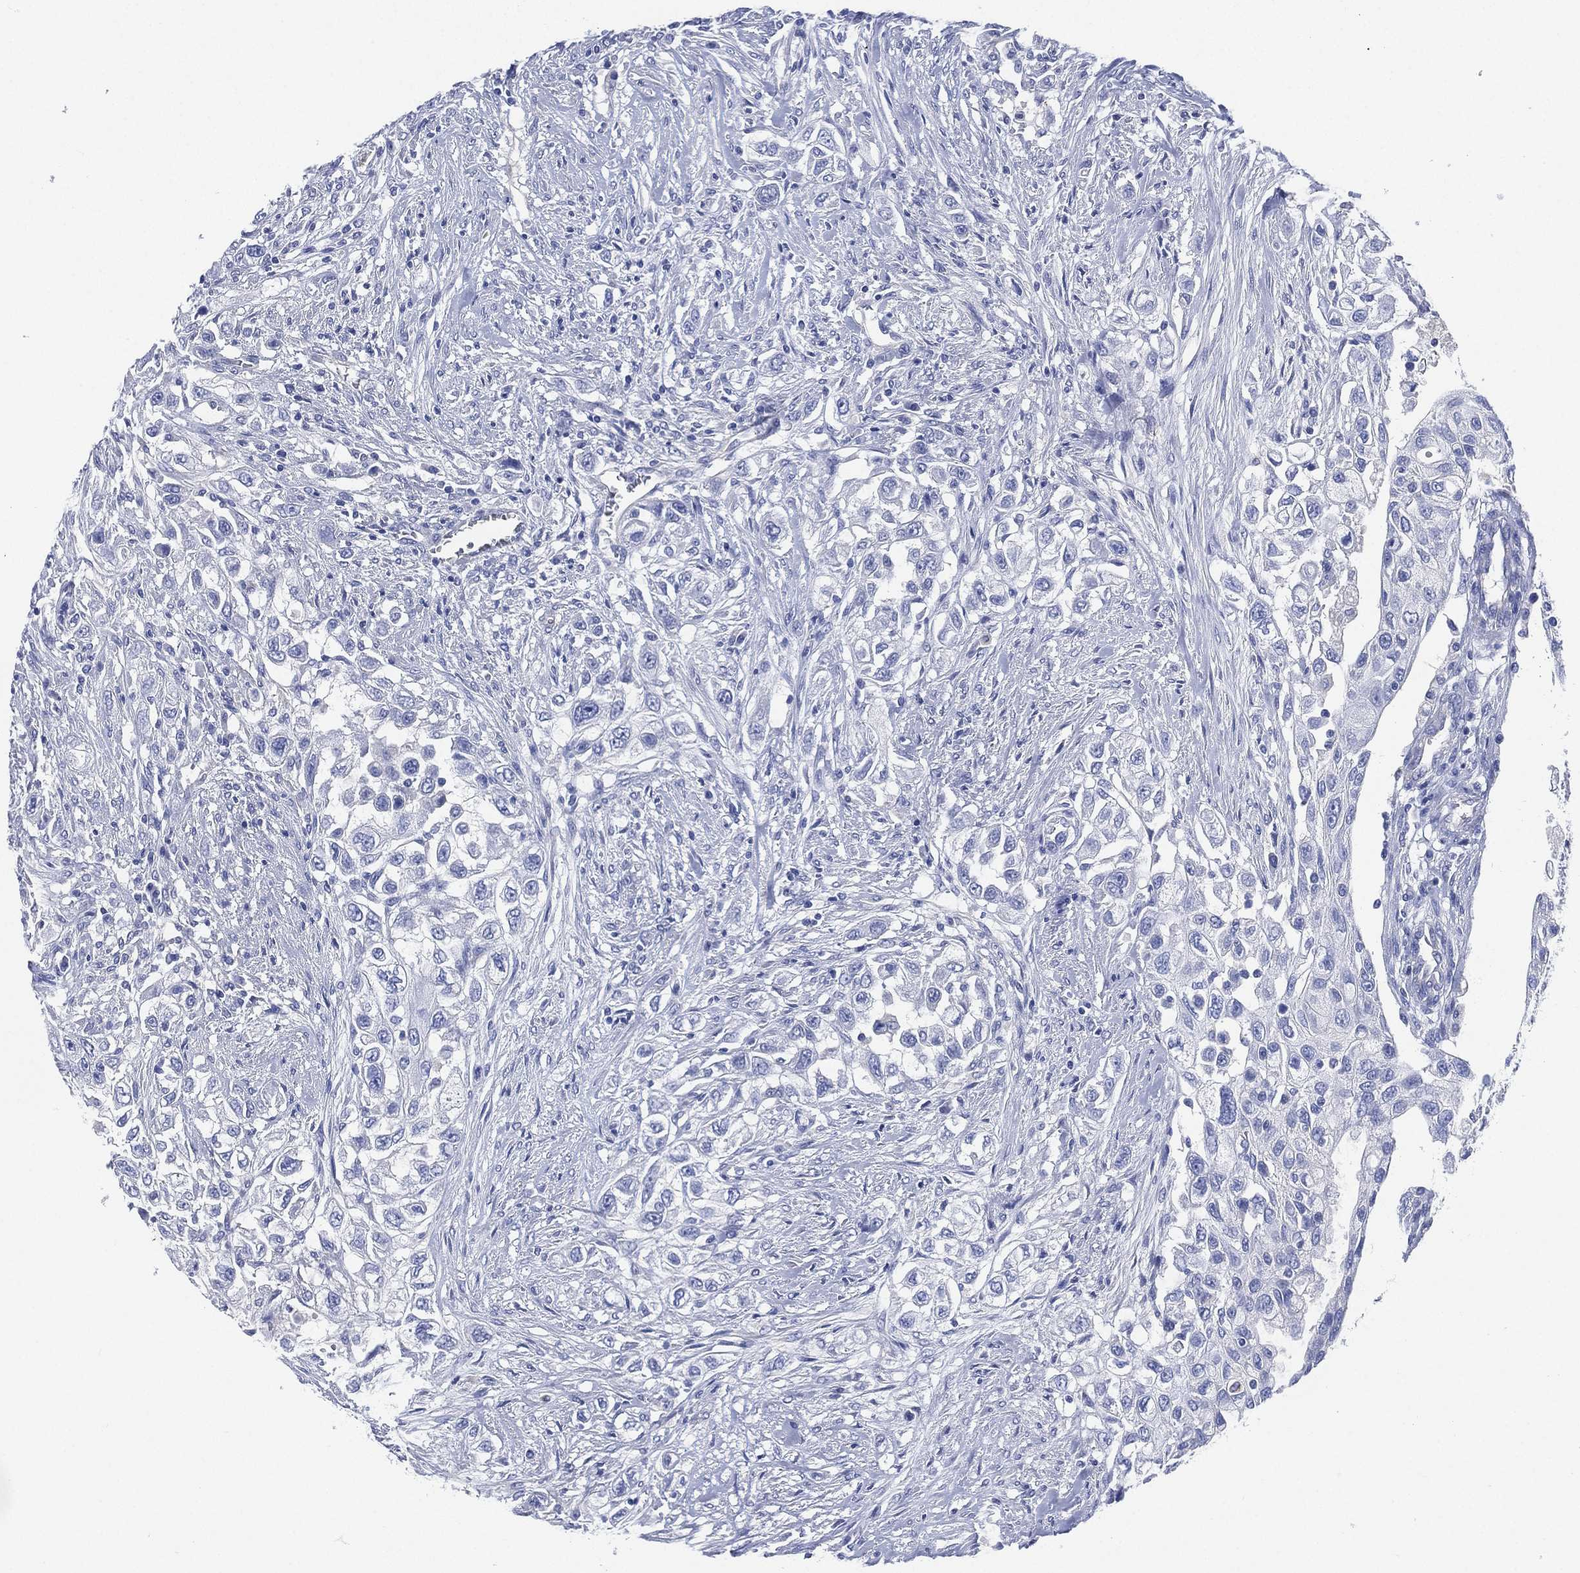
{"staining": {"intensity": "negative", "quantity": "none", "location": "none"}, "tissue": "urothelial cancer", "cell_type": "Tumor cells", "image_type": "cancer", "snomed": [{"axis": "morphology", "description": "Urothelial carcinoma, High grade"}, {"axis": "topography", "description": "Urinary bladder"}], "caption": "Urothelial carcinoma (high-grade) stained for a protein using immunohistochemistry exhibits no staining tumor cells.", "gene": "CCDC70", "patient": {"sex": "female", "age": 56}}